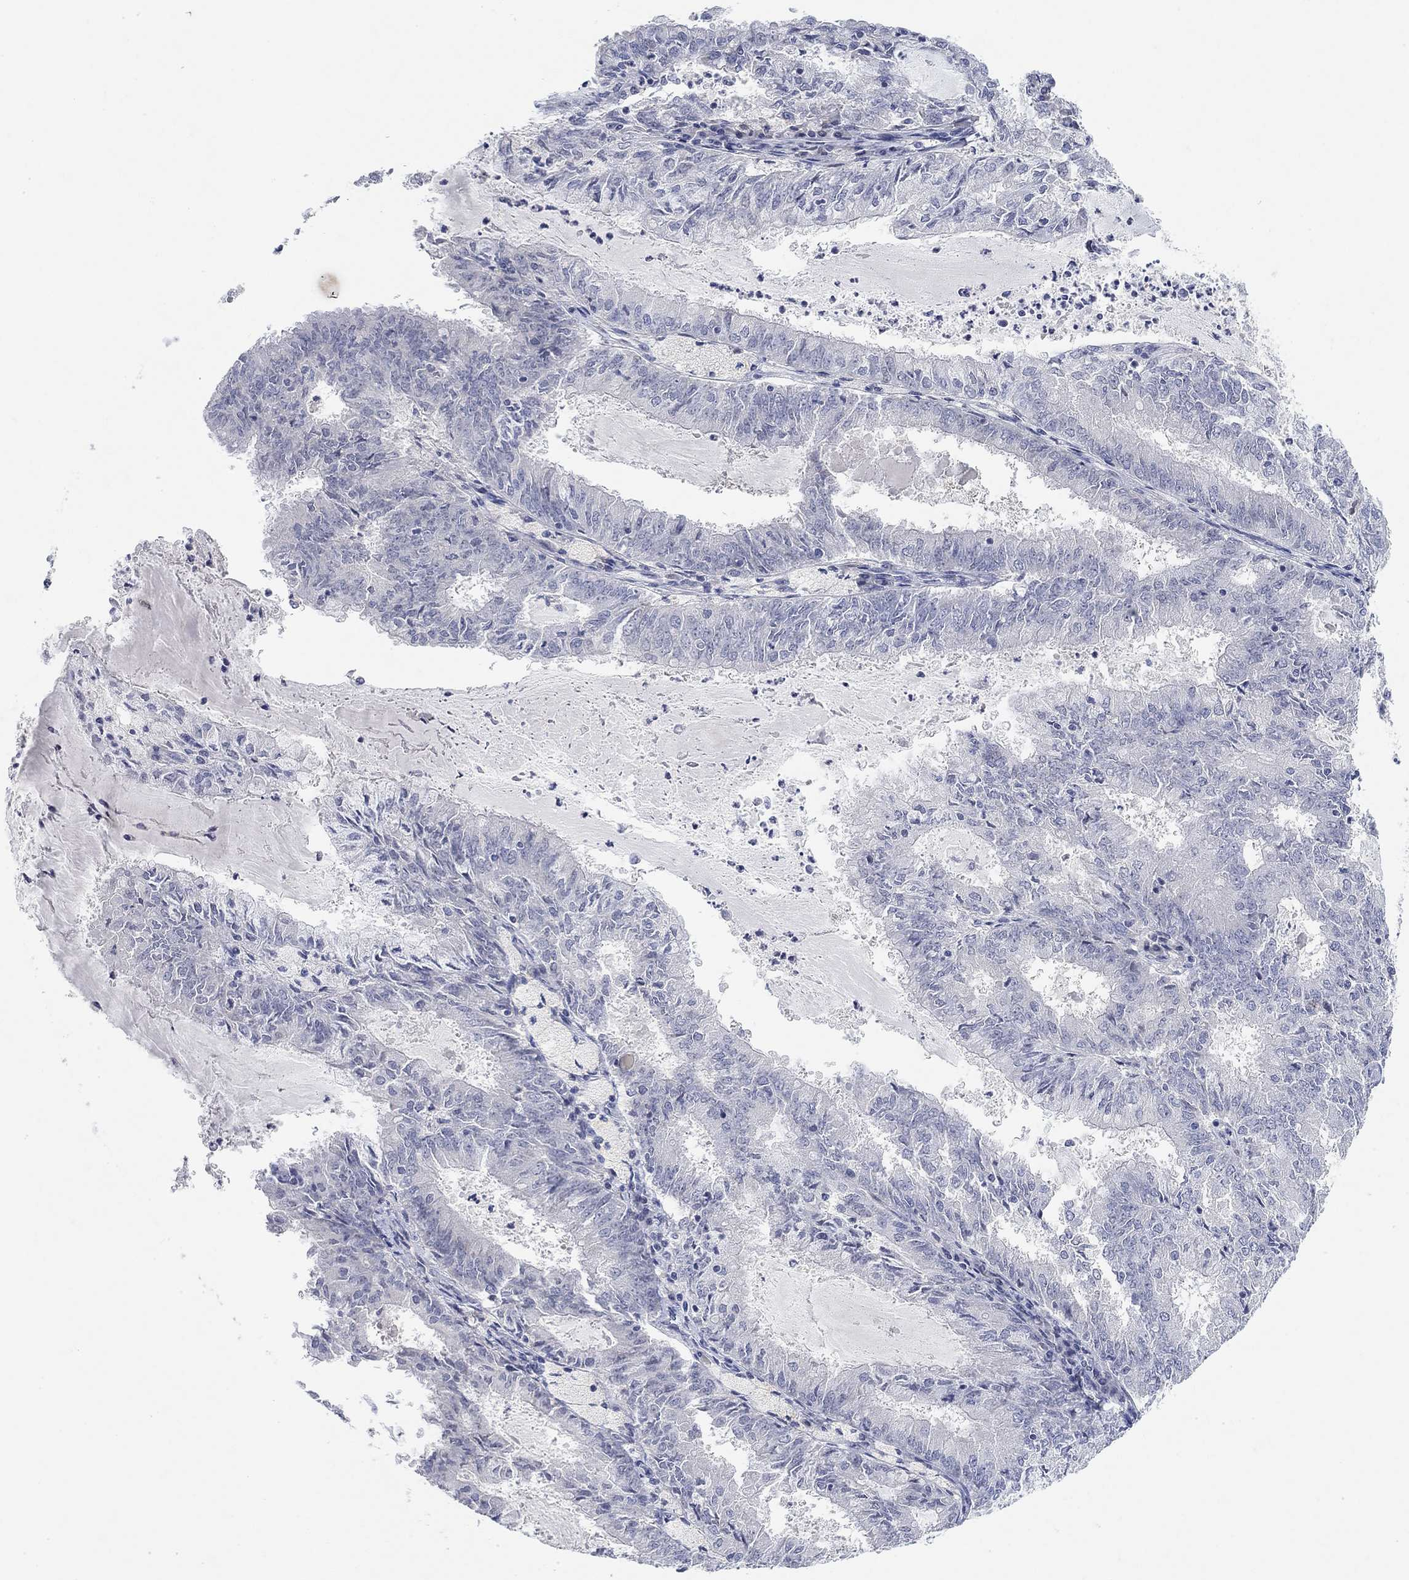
{"staining": {"intensity": "negative", "quantity": "none", "location": "none"}, "tissue": "endometrial cancer", "cell_type": "Tumor cells", "image_type": "cancer", "snomed": [{"axis": "morphology", "description": "Adenocarcinoma, NOS"}, {"axis": "topography", "description": "Endometrium"}], "caption": "Adenocarcinoma (endometrial) stained for a protein using immunohistochemistry exhibits no staining tumor cells.", "gene": "VAT1L", "patient": {"sex": "female", "age": 57}}